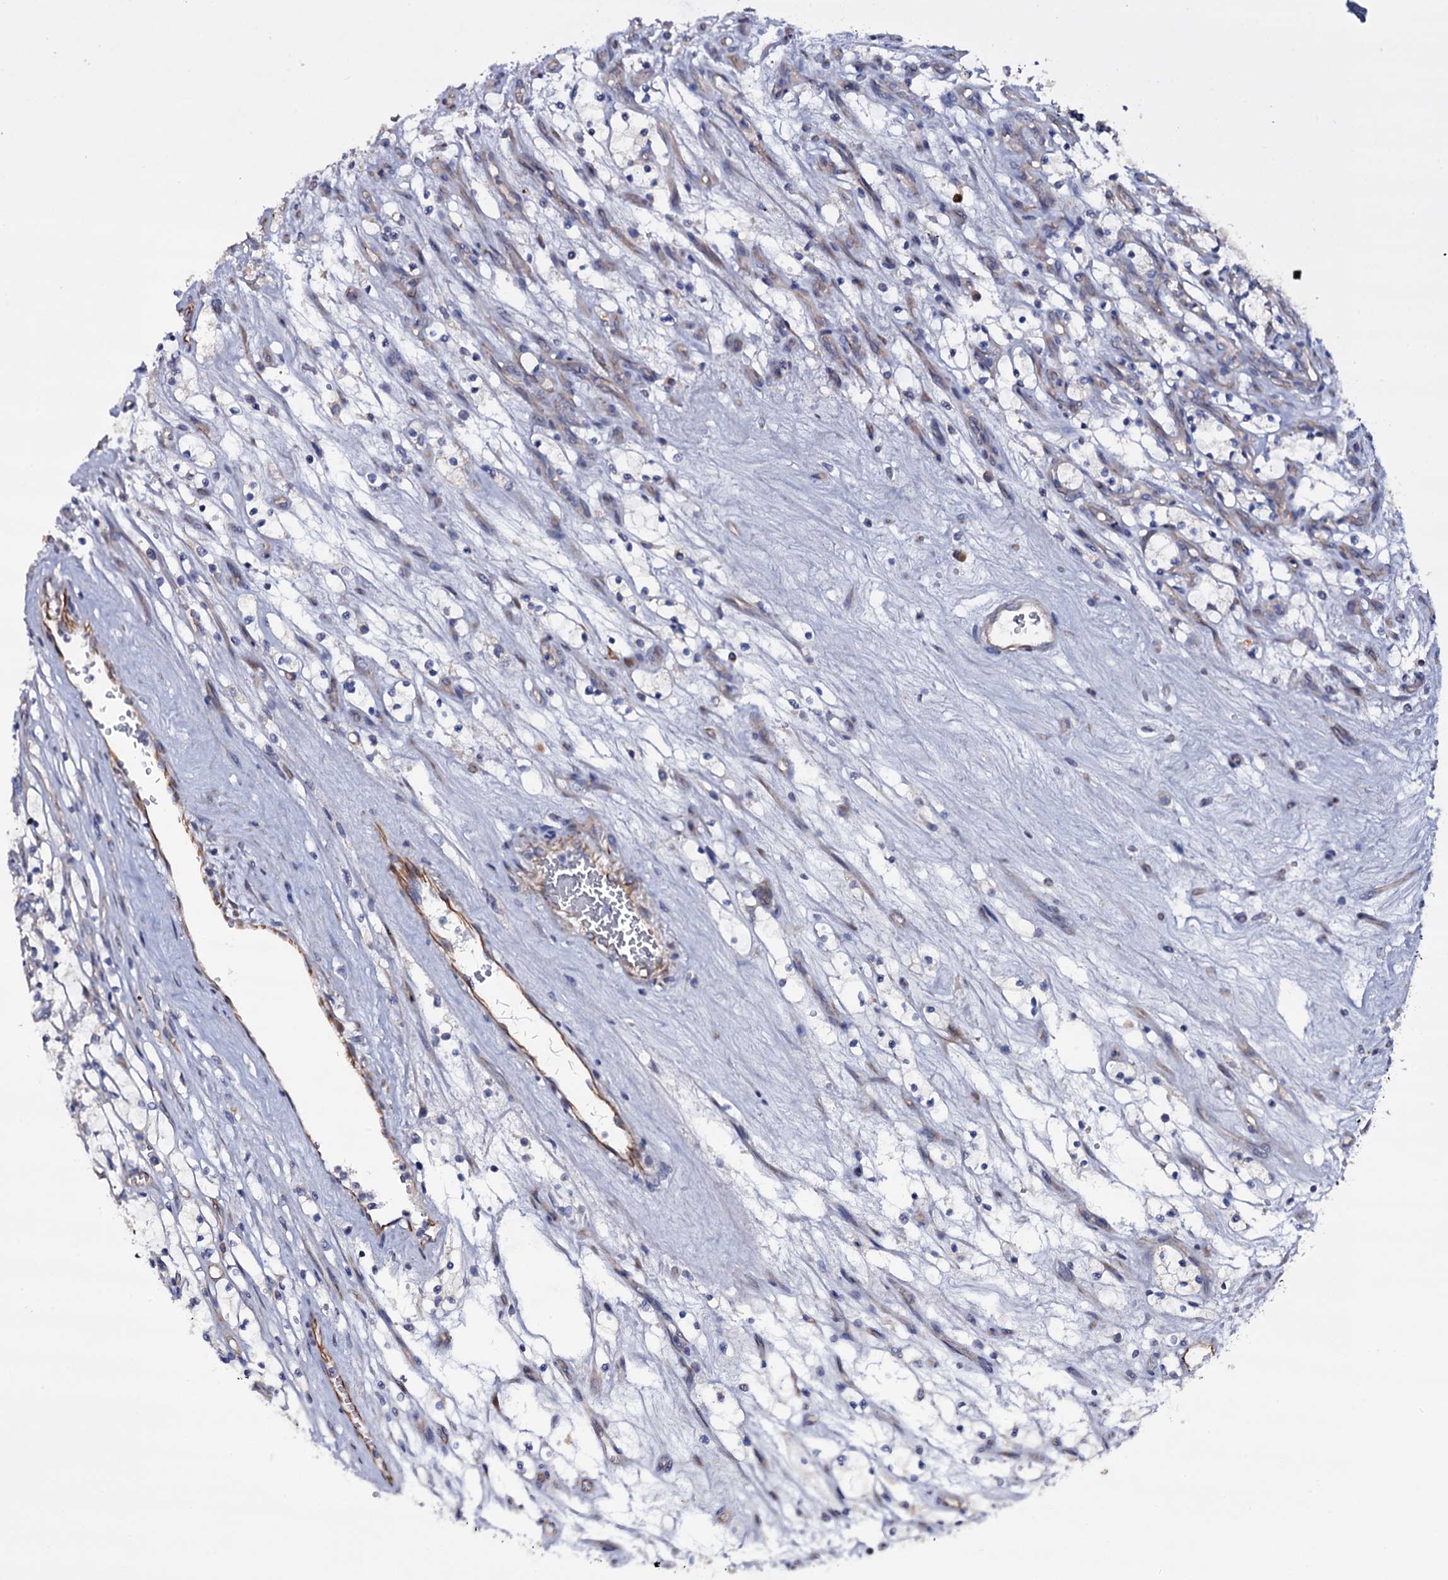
{"staining": {"intensity": "negative", "quantity": "none", "location": "none"}, "tissue": "renal cancer", "cell_type": "Tumor cells", "image_type": "cancer", "snomed": [{"axis": "morphology", "description": "Adenocarcinoma, NOS"}, {"axis": "topography", "description": "Kidney"}], "caption": "Immunohistochemical staining of renal cancer (adenocarcinoma) displays no significant positivity in tumor cells.", "gene": "BCL2L14", "patient": {"sex": "female", "age": 69}}